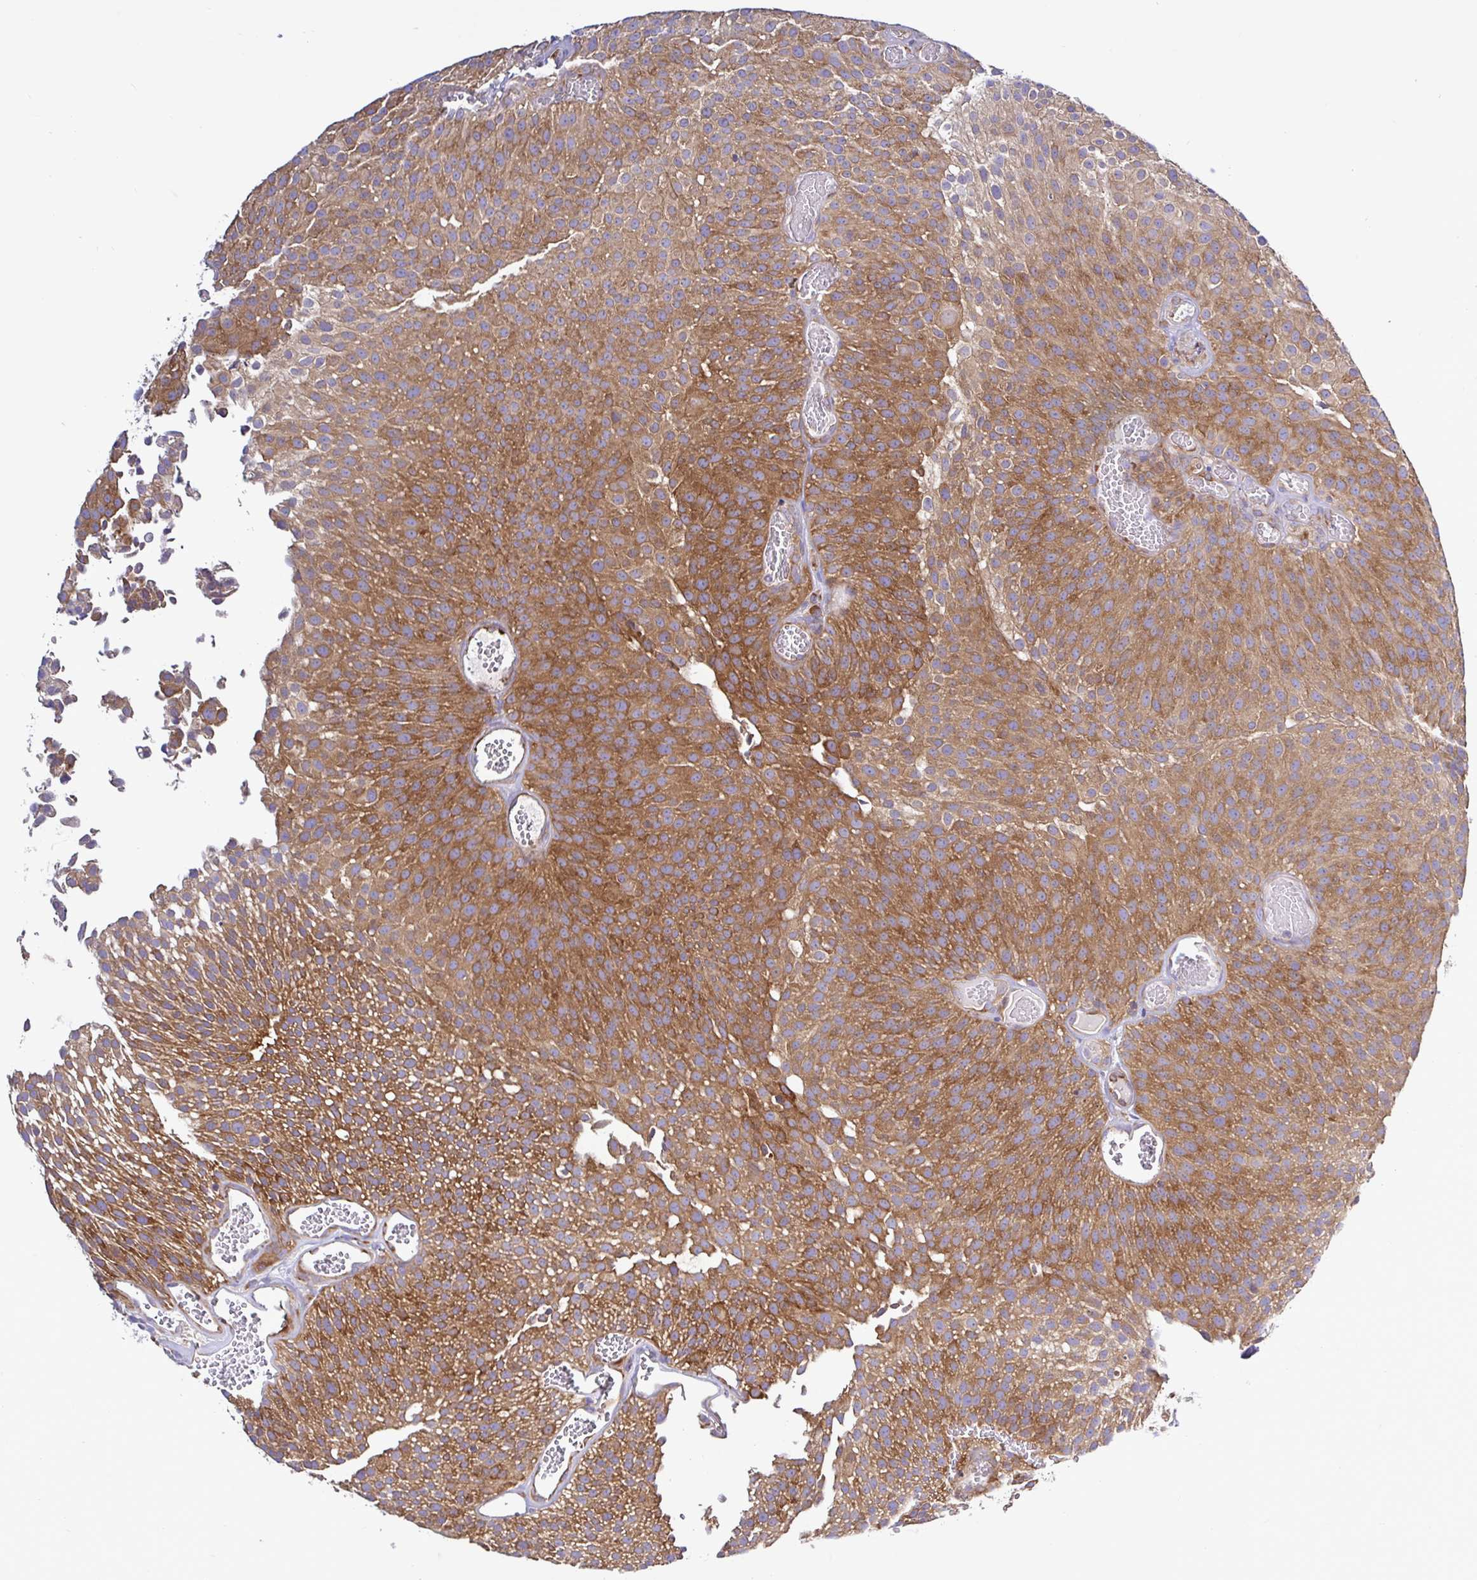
{"staining": {"intensity": "strong", "quantity": ">75%", "location": "cytoplasmic/membranous"}, "tissue": "urothelial cancer", "cell_type": "Tumor cells", "image_type": "cancer", "snomed": [{"axis": "morphology", "description": "Urothelial carcinoma, Low grade"}, {"axis": "topography", "description": "Urinary bladder"}], "caption": "An image of urothelial cancer stained for a protein displays strong cytoplasmic/membranous brown staining in tumor cells. The protein of interest is stained brown, and the nuclei are stained in blue (DAB (3,3'-diaminobenzidine) IHC with brightfield microscopy, high magnification).", "gene": "LARS1", "patient": {"sex": "female", "age": 79}}